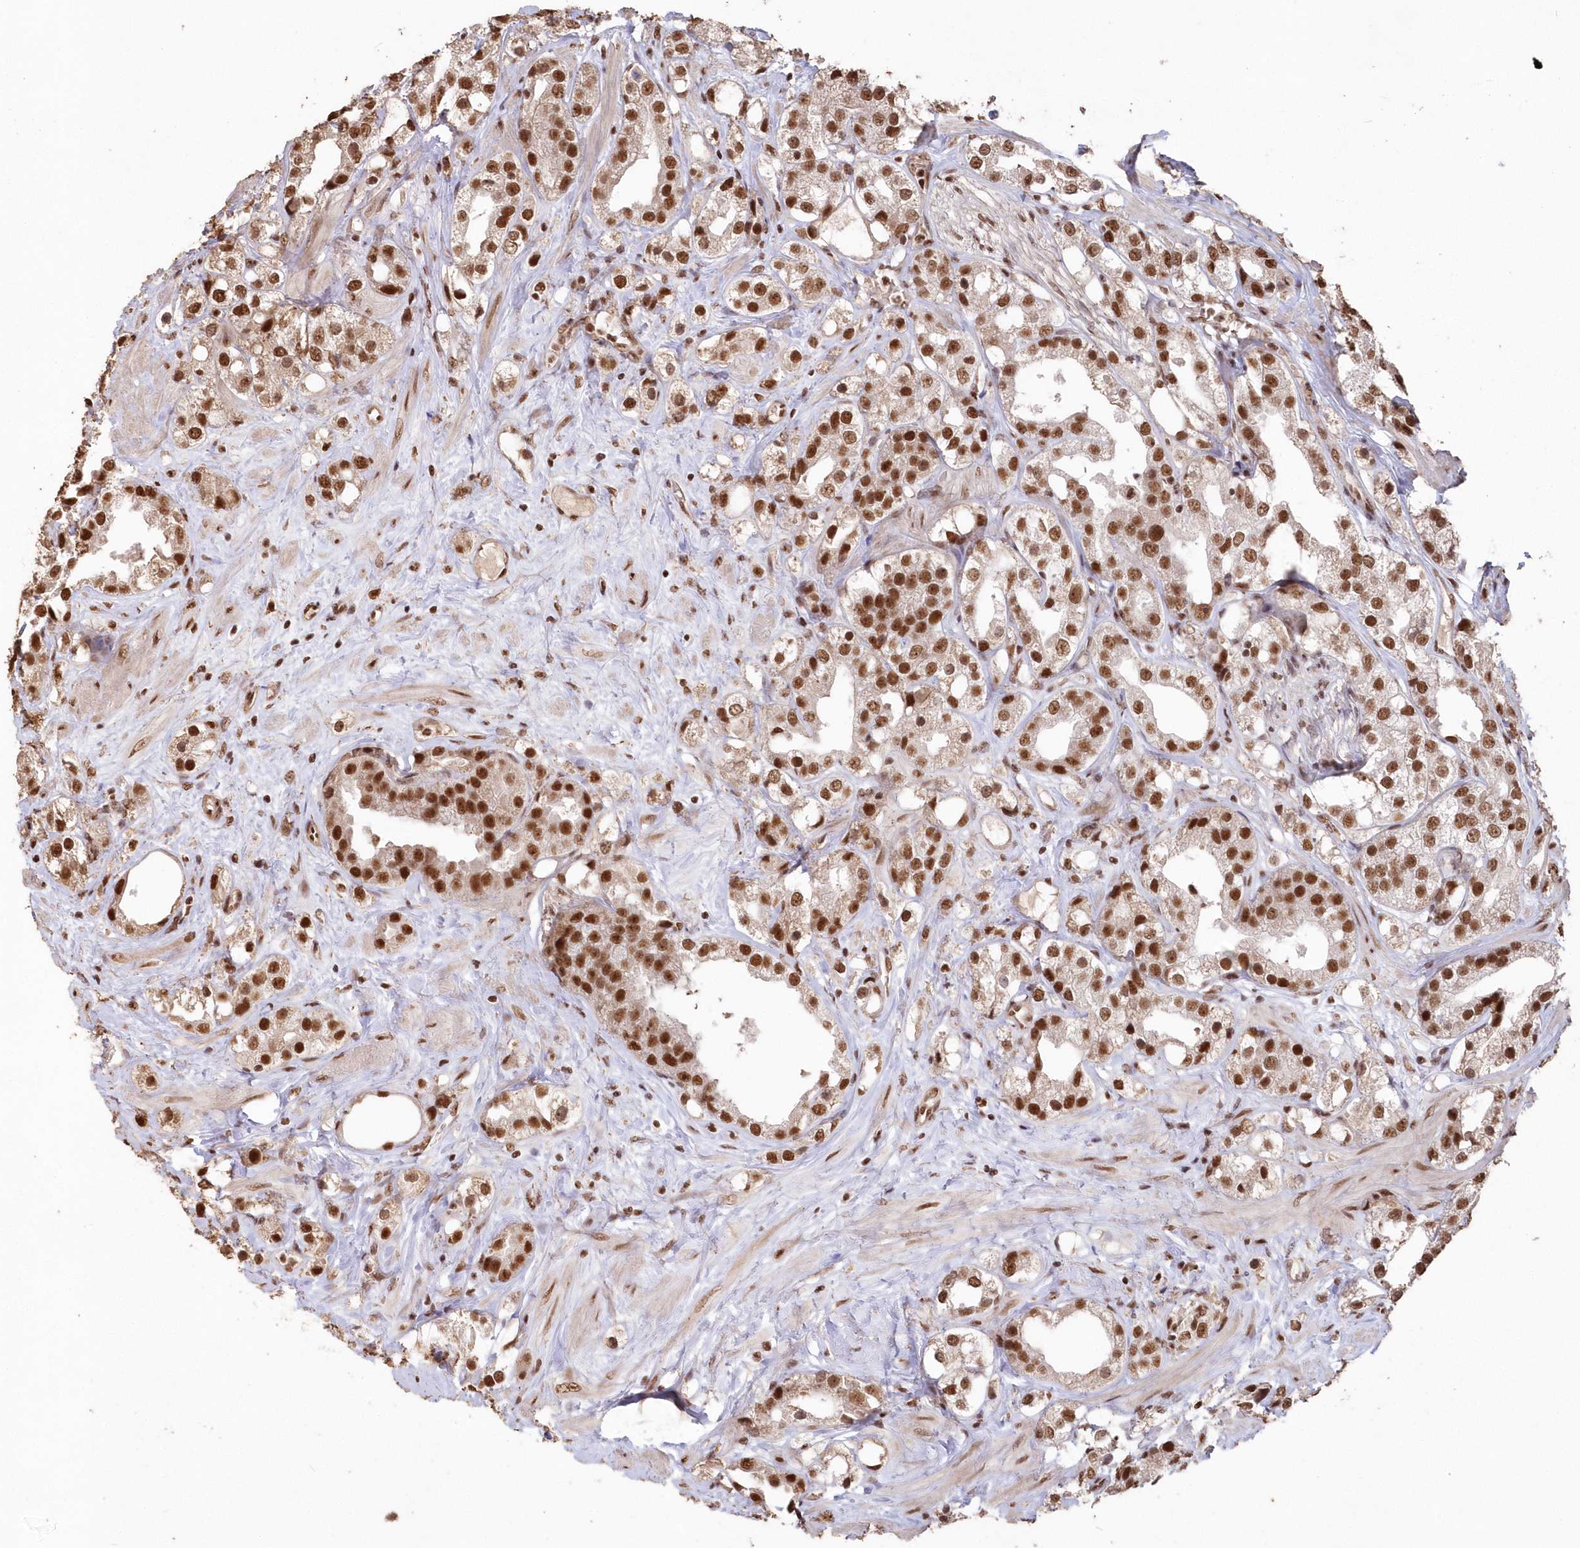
{"staining": {"intensity": "strong", "quantity": ">75%", "location": "nuclear"}, "tissue": "prostate cancer", "cell_type": "Tumor cells", "image_type": "cancer", "snomed": [{"axis": "morphology", "description": "Adenocarcinoma, NOS"}, {"axis": "topography", "description": "Prostate"}], "caption": "Prostate cancer (adenocarcinoma) tissue demonstrates strong nuclear expression in approximately >75% of tumor cells, visualized by immunohistochemistry. Using DAB (brown) and hematoxylin (blue) stains, captured at high magnification using brightfield microscopy.", "gene": "PDS5A", "patient": {"sex": "male", "age": 79}}